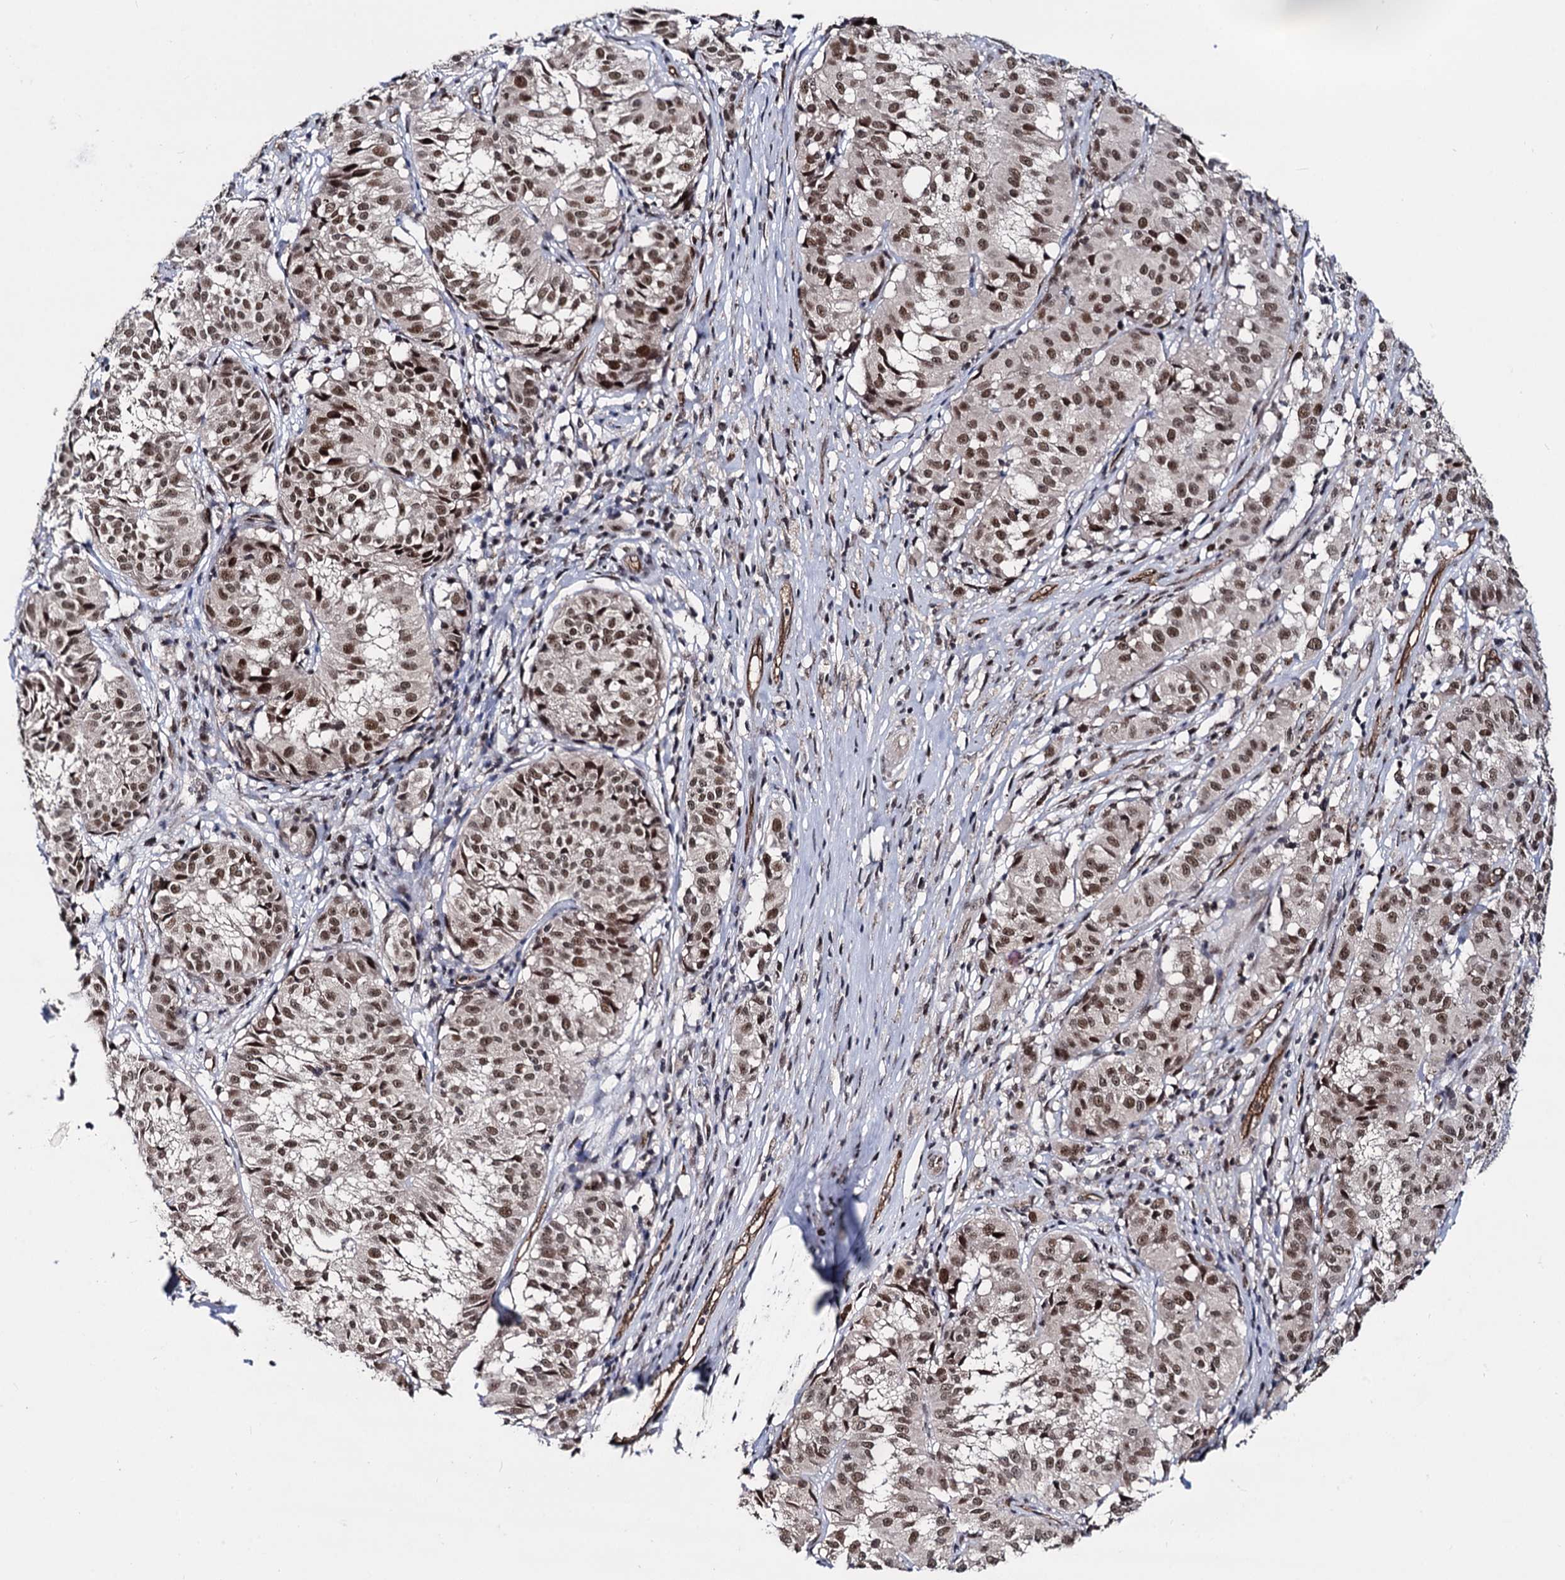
{"staining": {"intensity": "moderate", "quantity": ">75%", "location": "nuclear"}, "tissue": "melanoma", "cell_type": "Tumor cells", "image_type": "cancer", "snomed": [{"axis": "morphology", "description": "Malignant melanoma, NOS"}, {"axis": "topography", "description": "Skin"}], "caption": "Human malignant melanoma stained with a protein marker demonstrates moderate staining in tumor cells.", "gene": "GALNT11", "patient": {"sex": "female", "age": 72}}